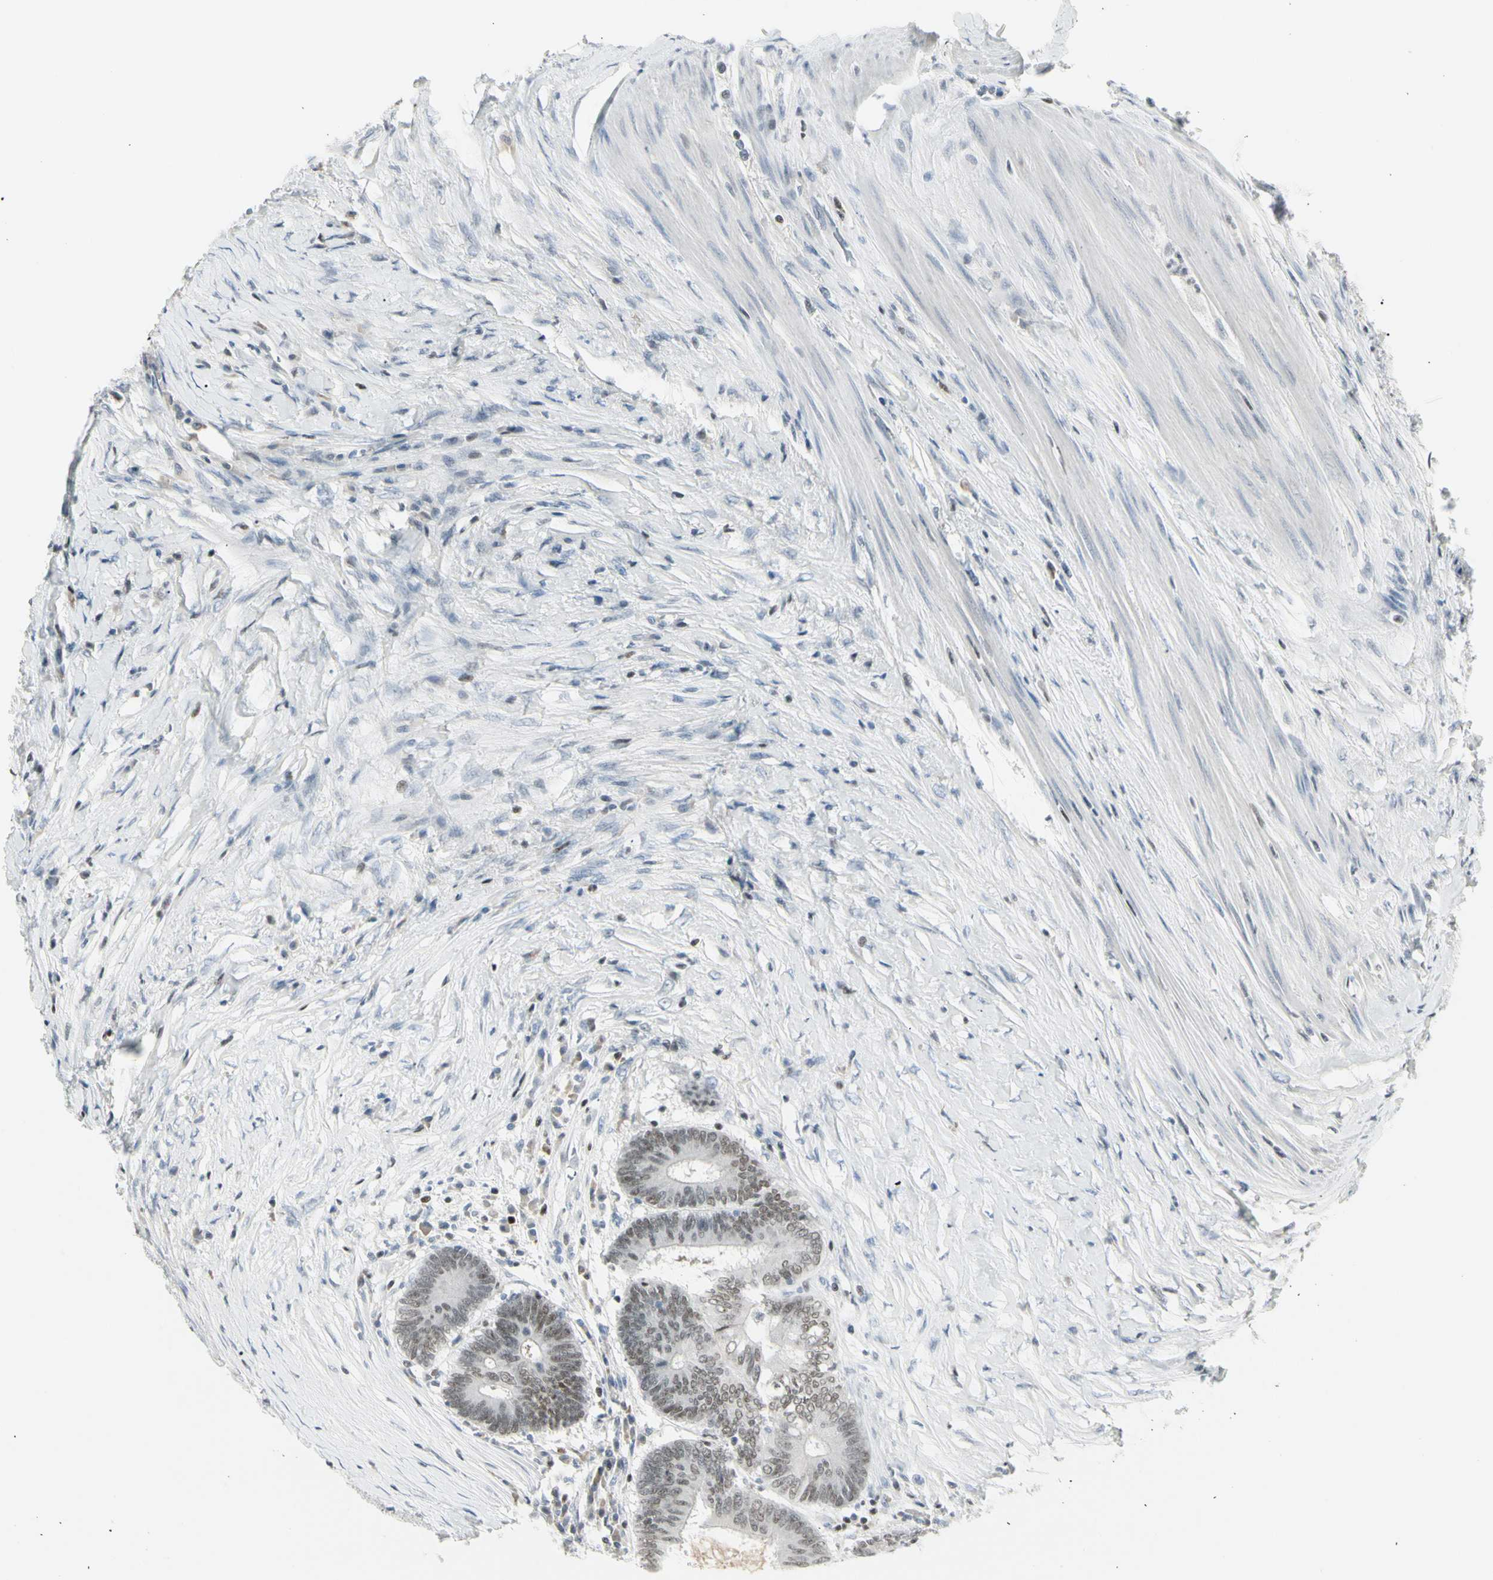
{"staining": {"intensity": "weak", "quantity": ">75%", "location": "nuclear"}, "tissue": "colorectal cancer", "cell_type": "Tumor cells", "image_type": "cancer", "snomed": [{"axis": "morphology", "description": "Adenocarcinoma, NOS"}, {"axis": "topography", "description": "Rectum"}], "caption": "Immunohistochemical staining of human colorectal cancer reveals low levels of weak nuclear expression in approximately >75% of tumor cells.", "gene": "ZBTB7B", "patient": {"sex": "male", "age": 63}}